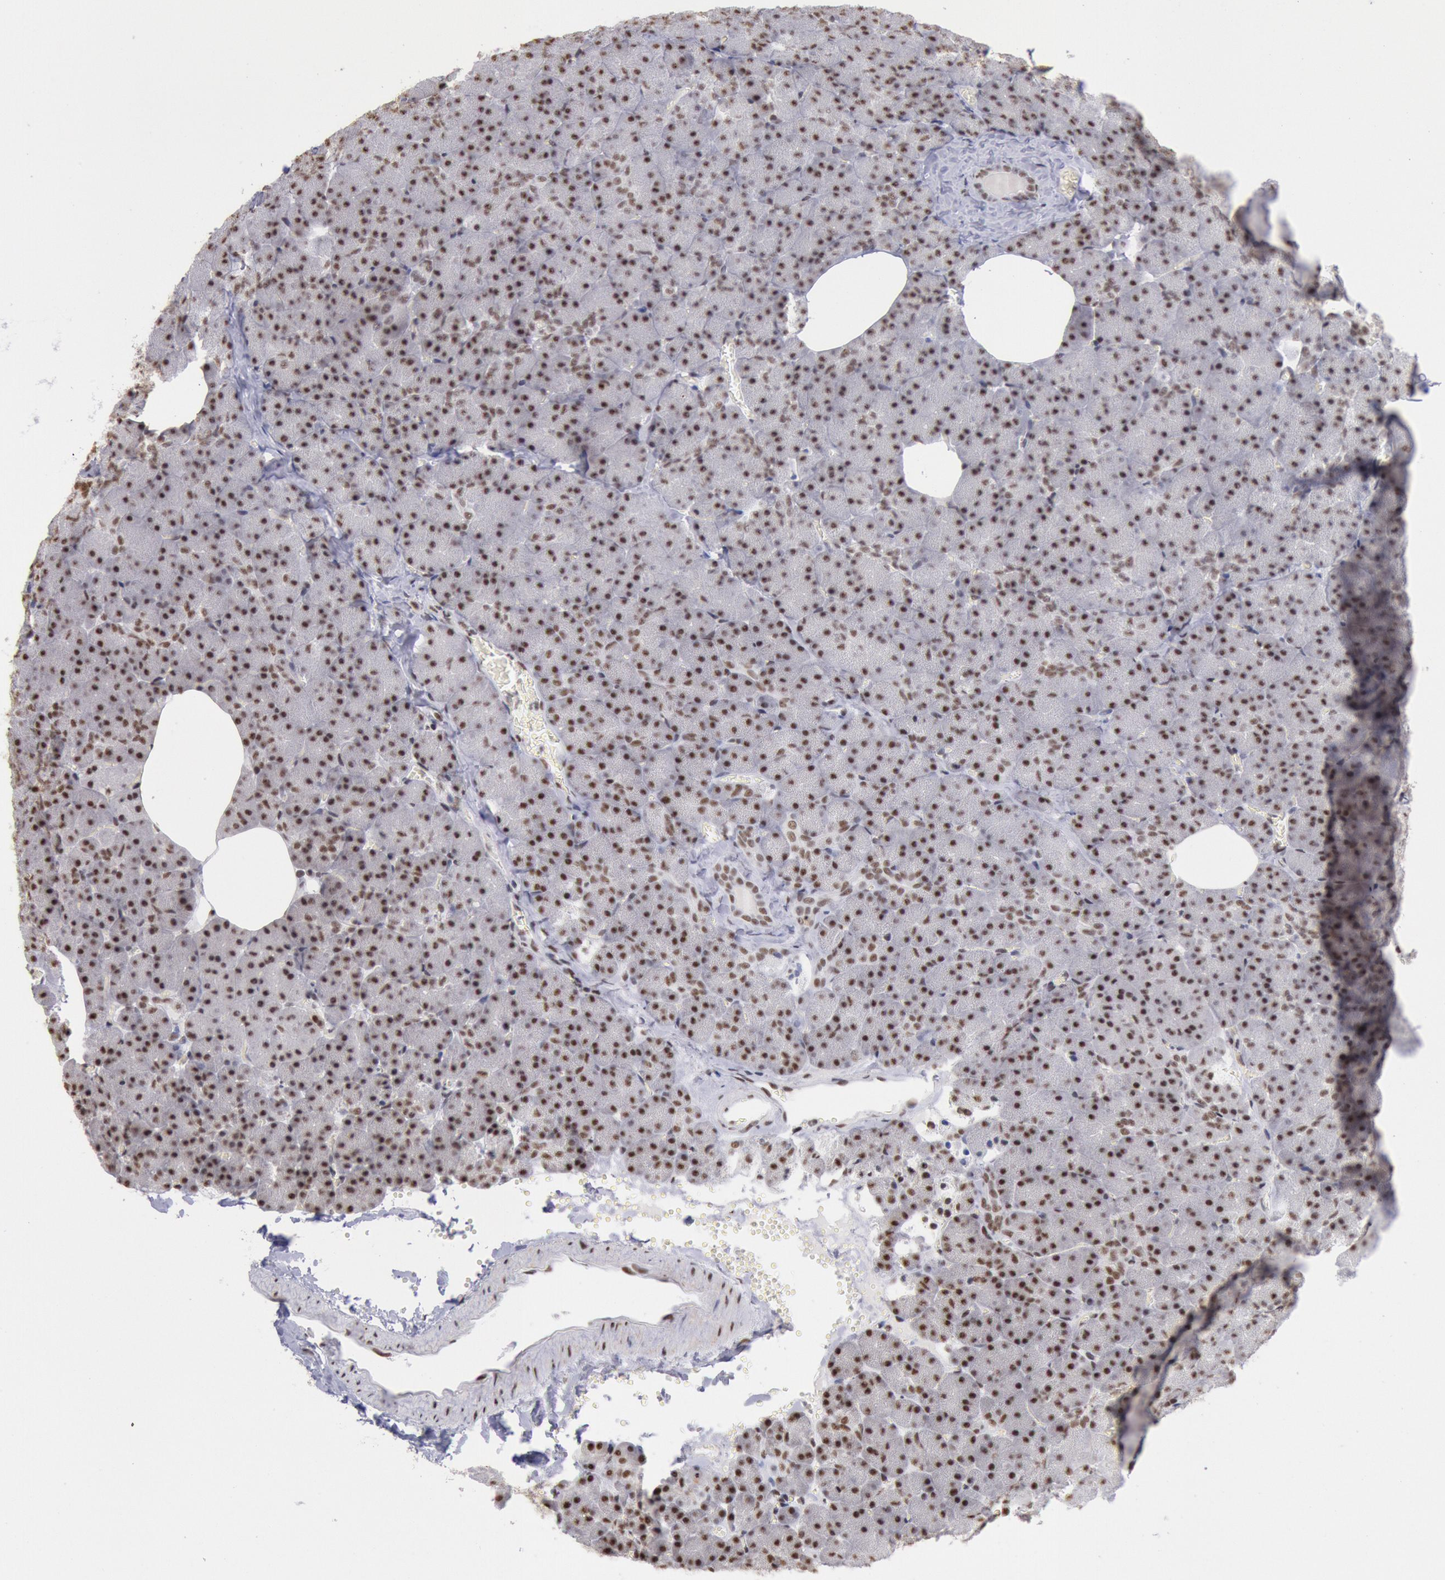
{"staining": {"intensity": "strong", "quantity": ">75%", "location": "nuclear"}, "tissue": "pancreas", "cell_type": "Exocrine glandular cells", "image_type": "normal", "snomed": [{"axis": "morphology", "description": "Normal tissue, NOS"}, {"axis": "topography", "description": "Pancreas"}], "caption": "Normal pancreas exhibits strong nuclear expression in about >75% of exocrine glandular cells.", "gene": "SNRPD3", "patient": {"sex": "female", "age": 35}}